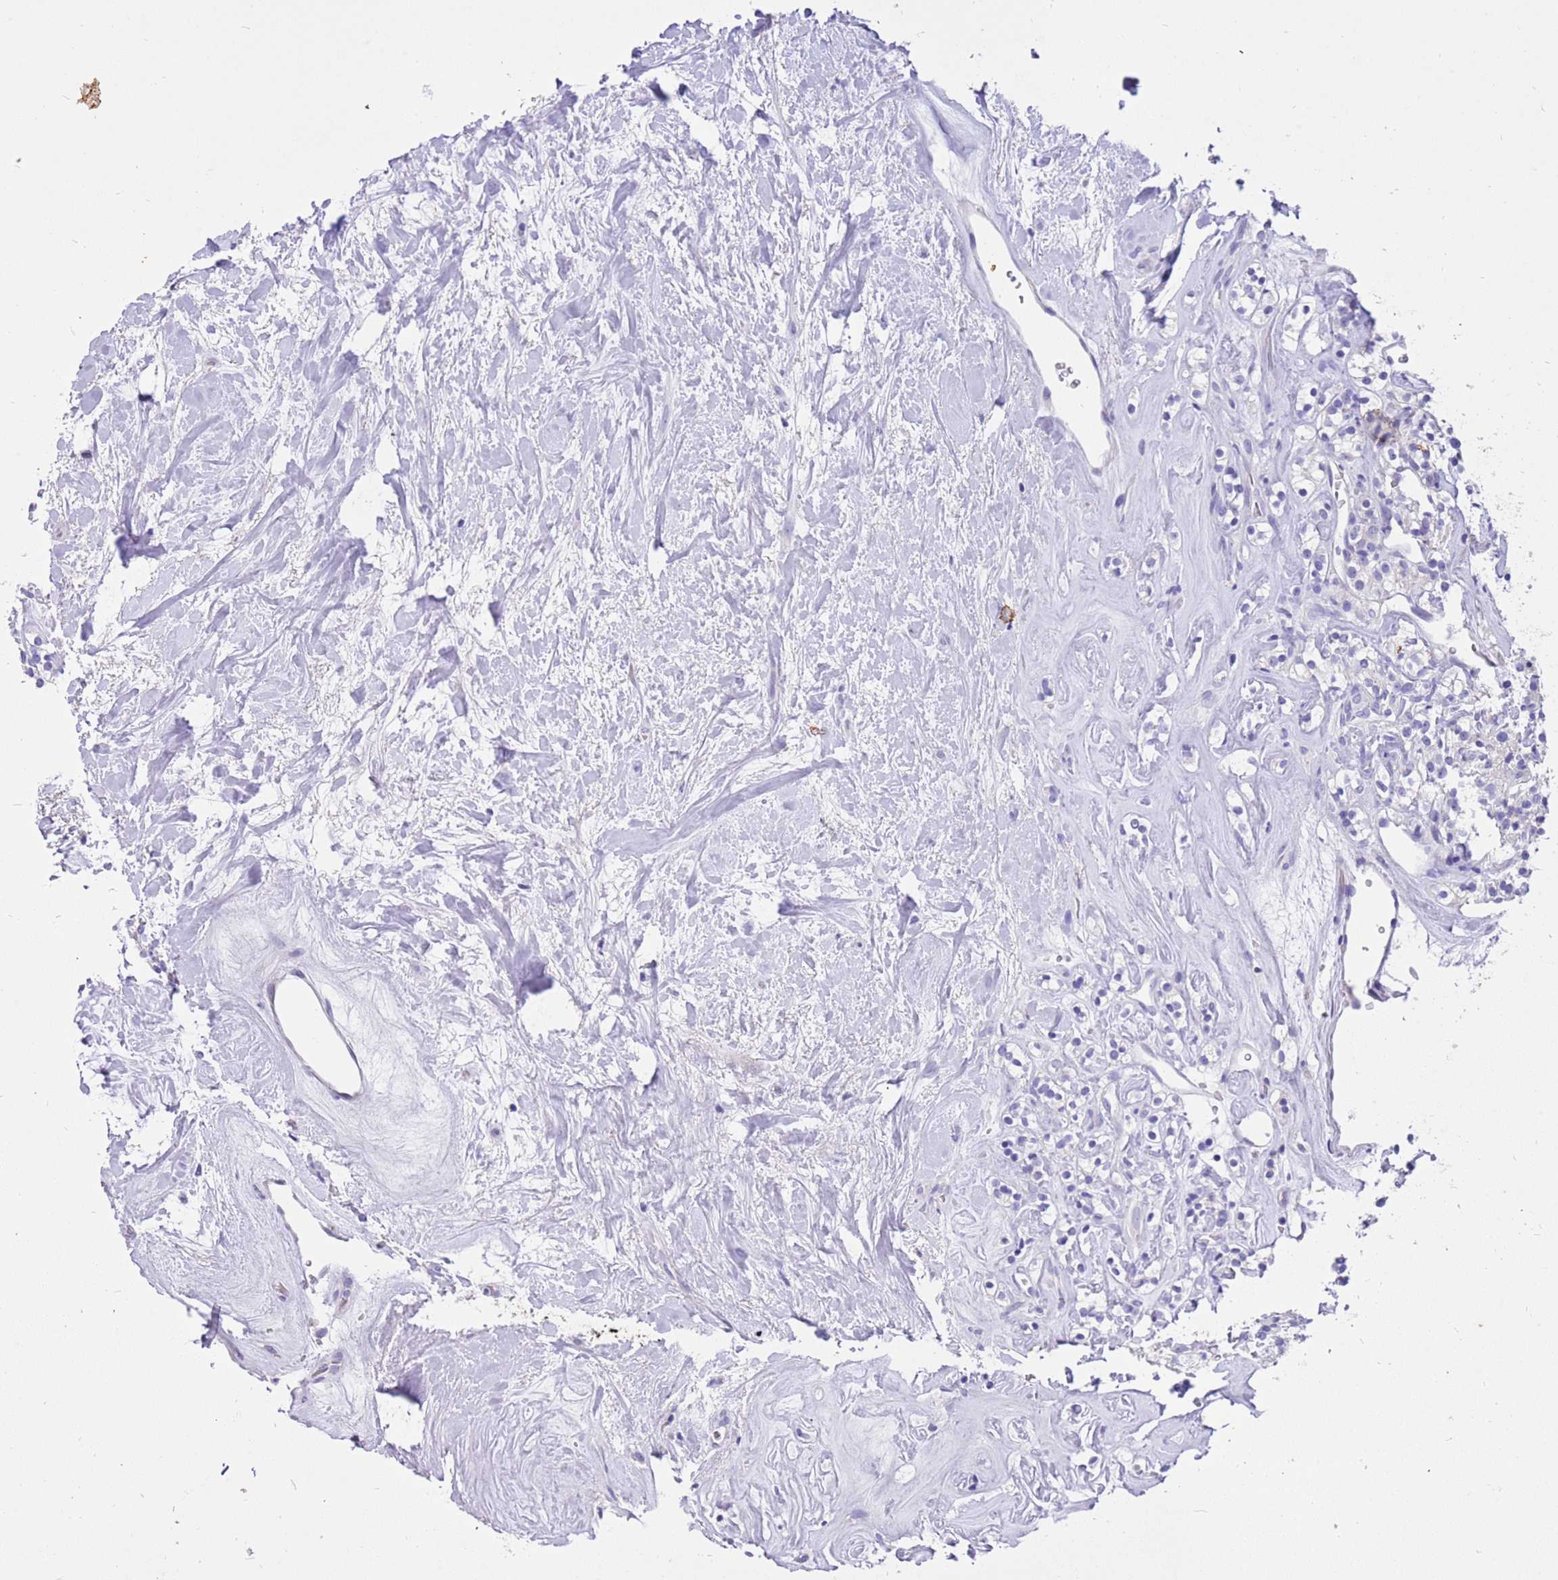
{"staining": {"intensity": "negative", "quantity": "none", "location": "none"}, "tissue": "renal cancer", "cell_type": "Tumor cells", "image_type": "cancer", "snomed": [{"axis": "morphology", "description": "Adenocarcinoma, NOS"}, {"axis": "topography", "description": "Kidney"}], "caption": "This is an immunohistochemistry micrograph of human adenocarcinoma (renal). There is no positivity in tumor cells.", "gene": "R3HDM4", "patient": {"sex": "male", "age": 77}}